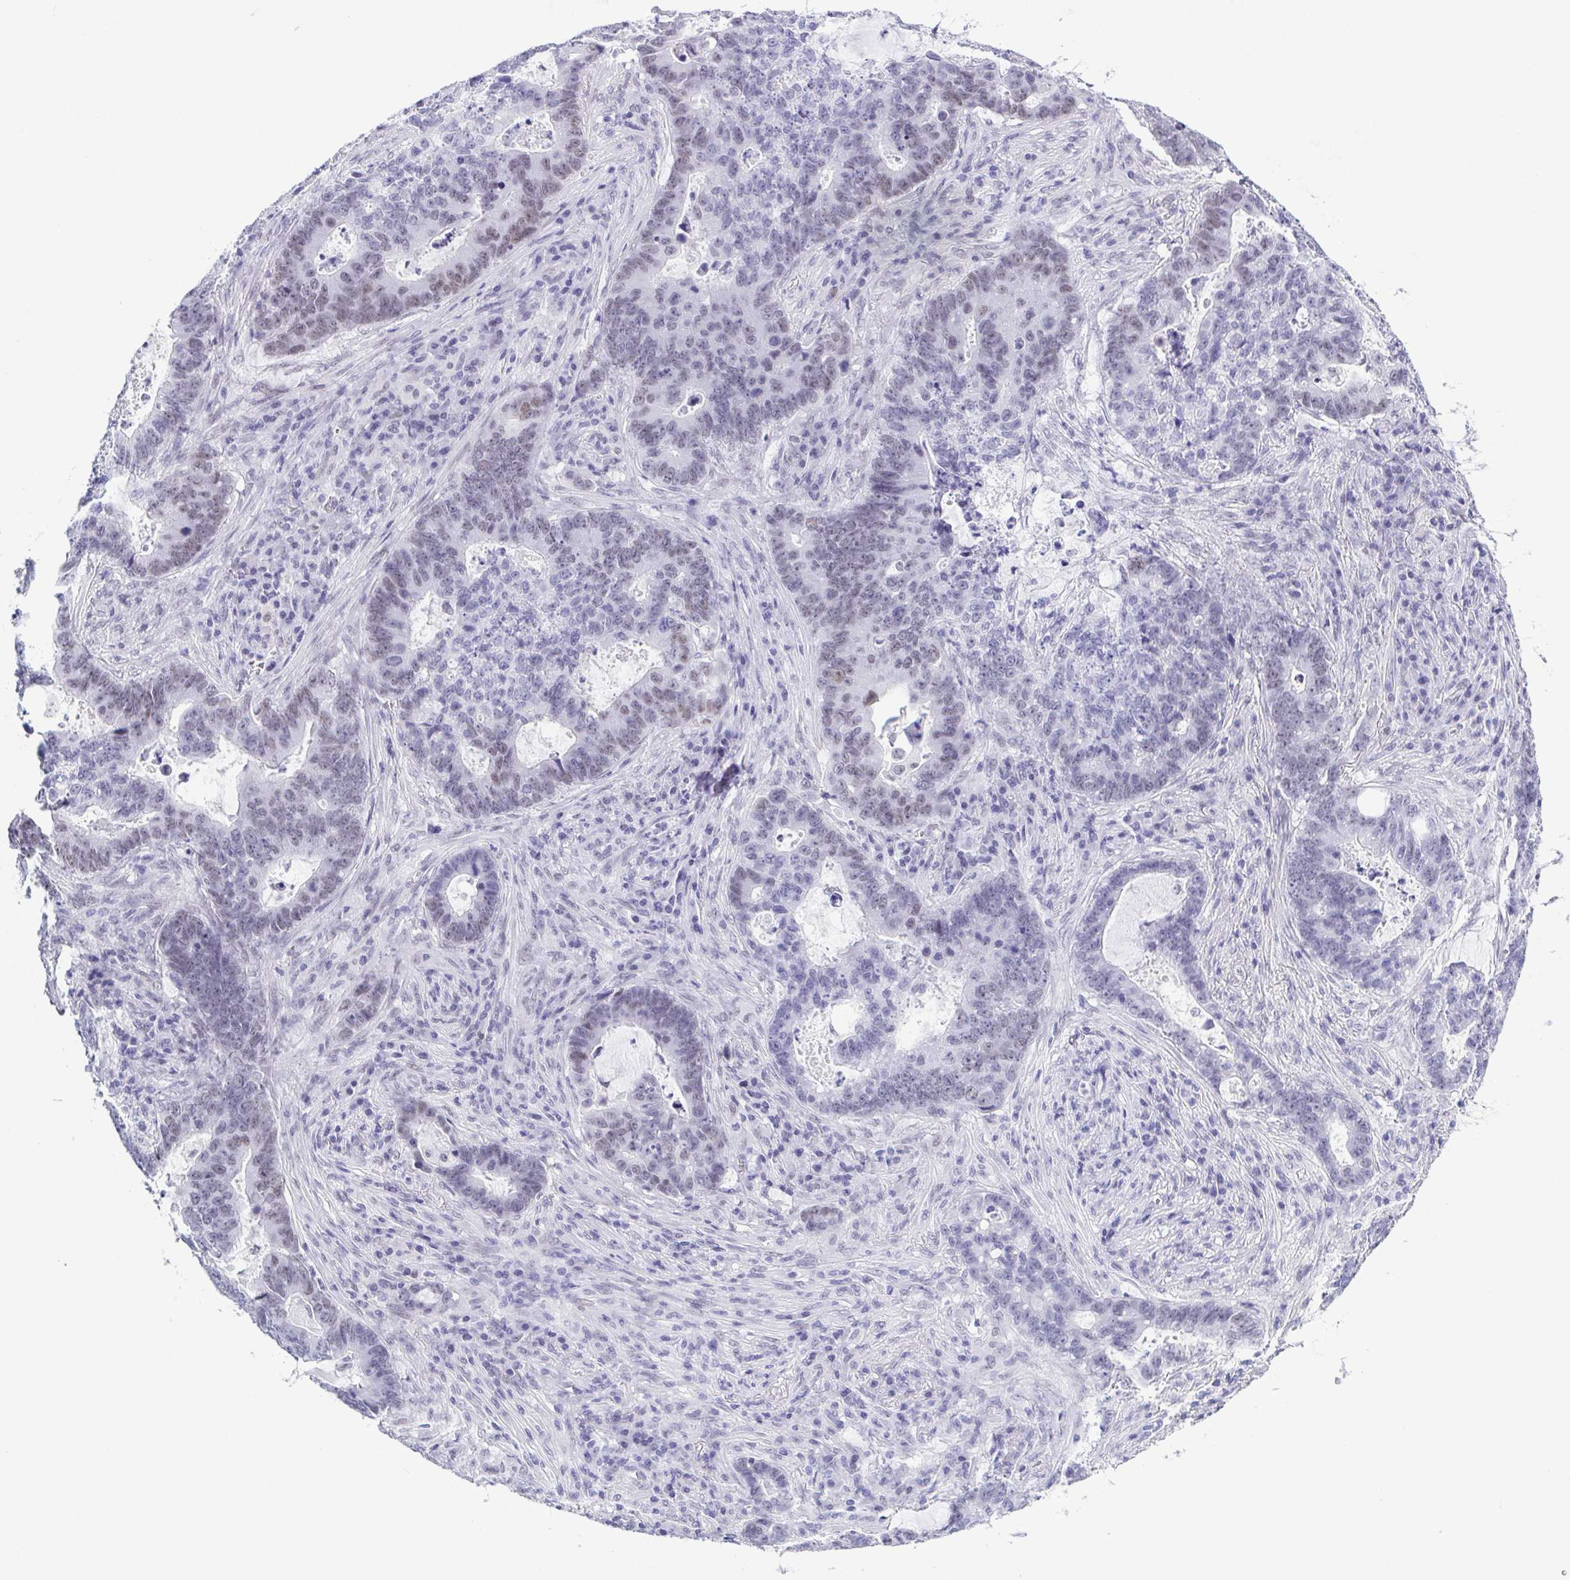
{"staining": {"intensity": "weak", "quantity": "<25%", "location": "nuclear"}, "tissue": "lung cancer", "cell_type": "Tumor cells", "image_type": "cancer", "snomed": [{"axis": "morphology", "description": "Aneuploidy"}, {"axis": "morphology", "description": "Adenocarcinoma, NOS"}, {"axis": "morphology", "description": "Adenocarcinoma primary or metastatic"}, {"axis": "topography", "description": "Lung"}], "caption": "The IHC image has no significant expression in tumor cells of lung adenocarcinoma tissue.", "gene": "SUGP2", "patient": {"sex": "female", "age": 75}}